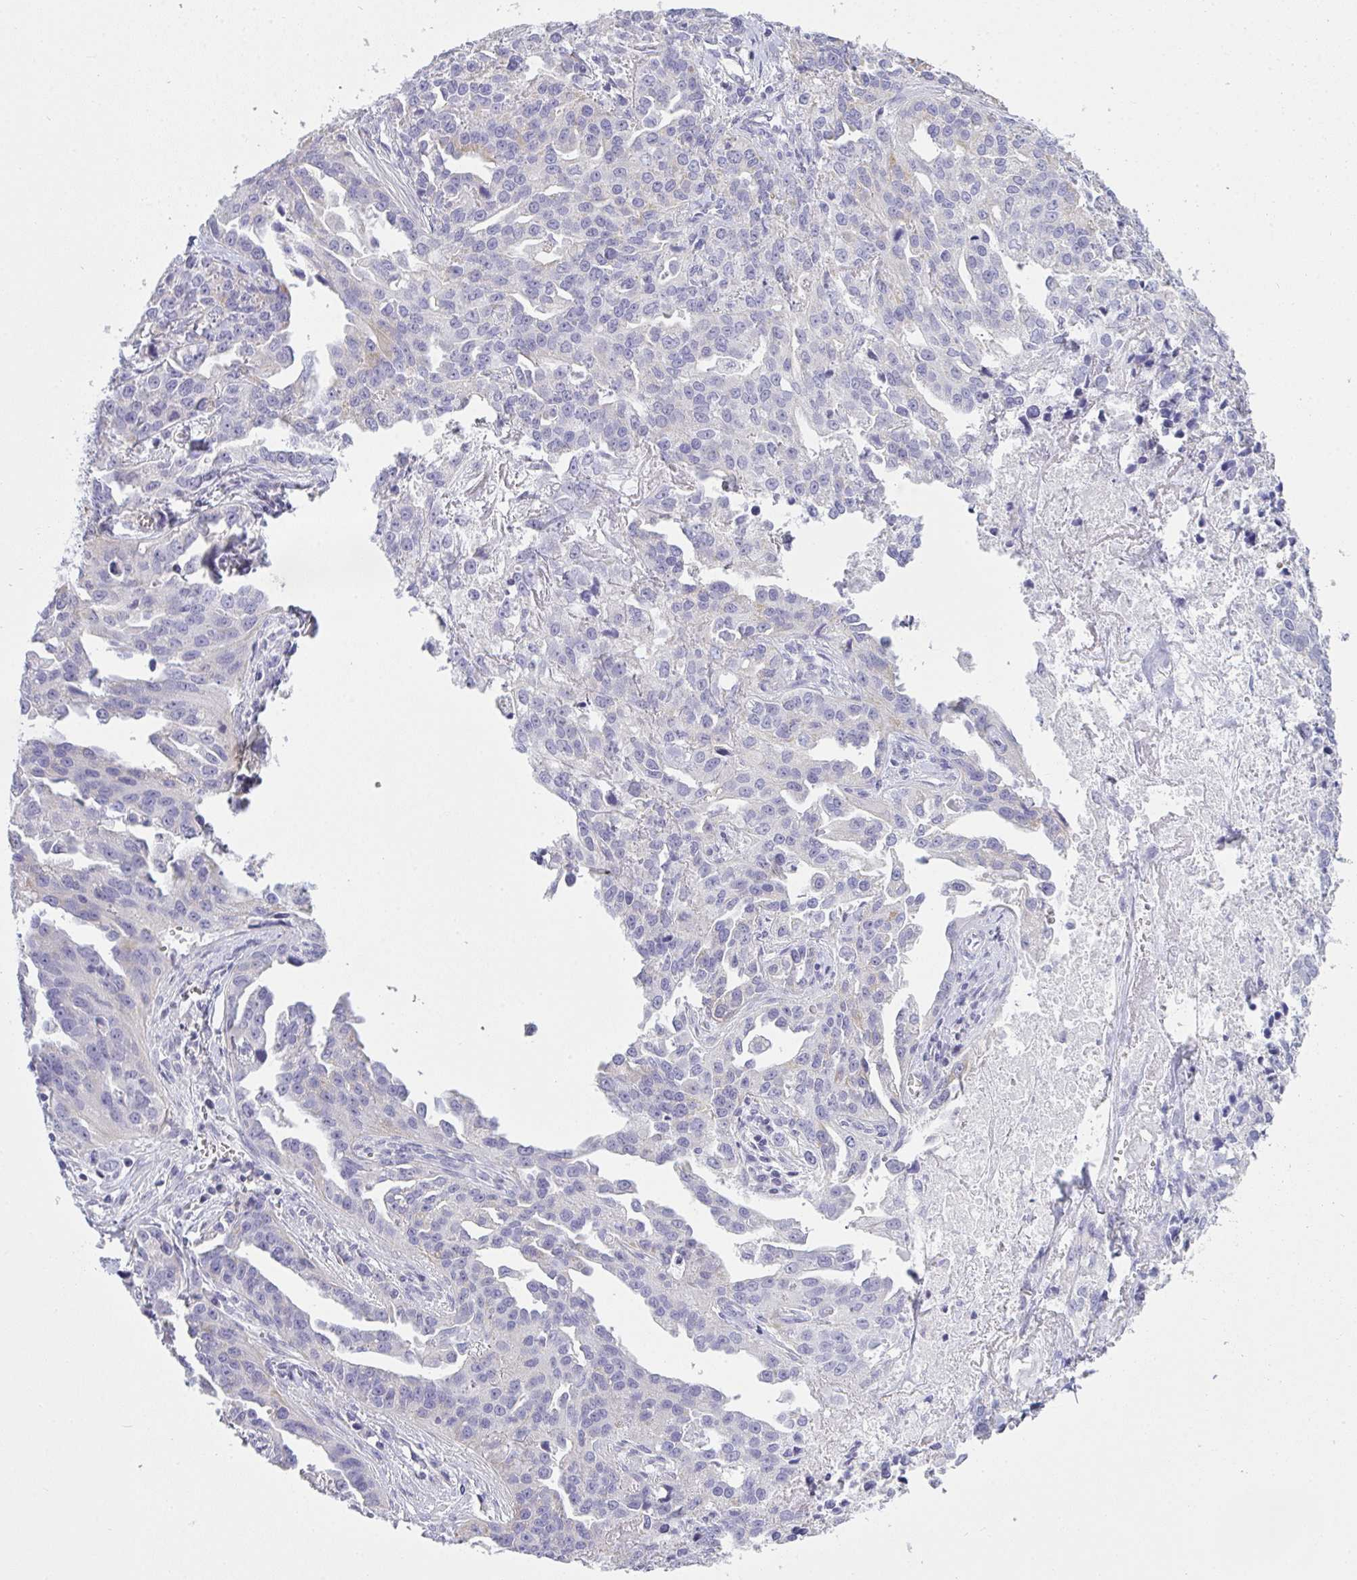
{"staining": {"intensity": "negative", "quantity": "none", "location": "none"}, "tissue": "ovarian cancer", "cell_type": "Tumor cells", "image_type": "cancer", "snomed": [{"axis": "morphology", "description": "Cystadenocarcinoma, serous, NOS"}, {"axis": "topography", "description": "Ovary"}], "caption": "This is a histopathology image of immunohistochemistry (IHC) staining of serous cystadenocarcinoma (ovarian), which shows no staining in tumor cells. The staining was performed using DAB to visualize the protein expression in brown, while the nuclei were stained in blue with hematoxylin (Magnification: 20x).", "gene": "GSDMB", "patient": {"sex": "female", "age": 75}}